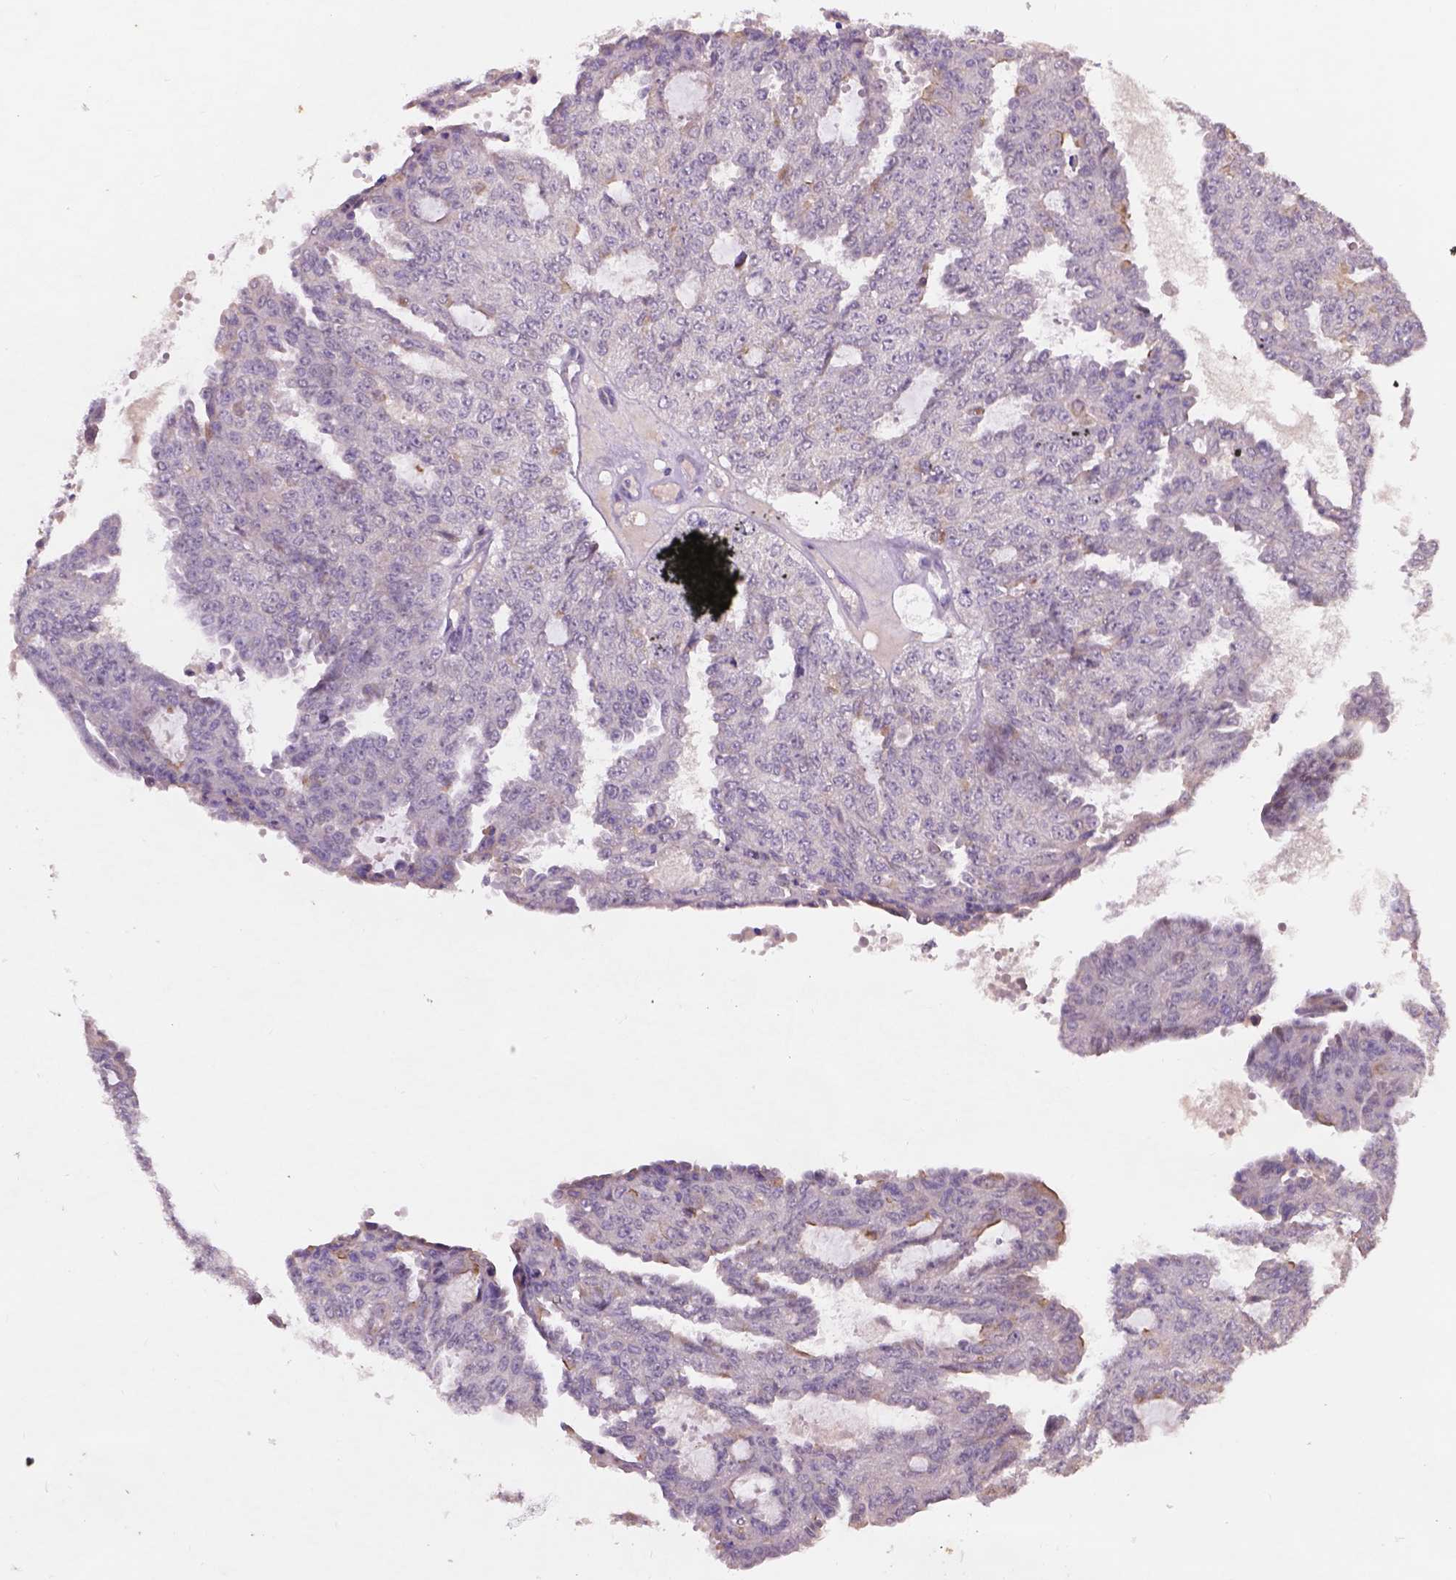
{"staining": {"intensity": "negative", "quantity": "none", "location": "none"}, "tissue": "ovarian cancer", "cell_type": "Tumor cells", "image_type": "cancer", "snomed": [{"axis": "morphology", "description": "Cystadenocarcinoma, serous, NOS"}, {"axis": "topography", "description": "Ovary"}], "caption": "Immunohistochemical staining of human ovarian cancer demonstrates no significant positivity in tumor cells.", "gene": "GXYLT2", "patient": {"sex": "female", "age": 71}}